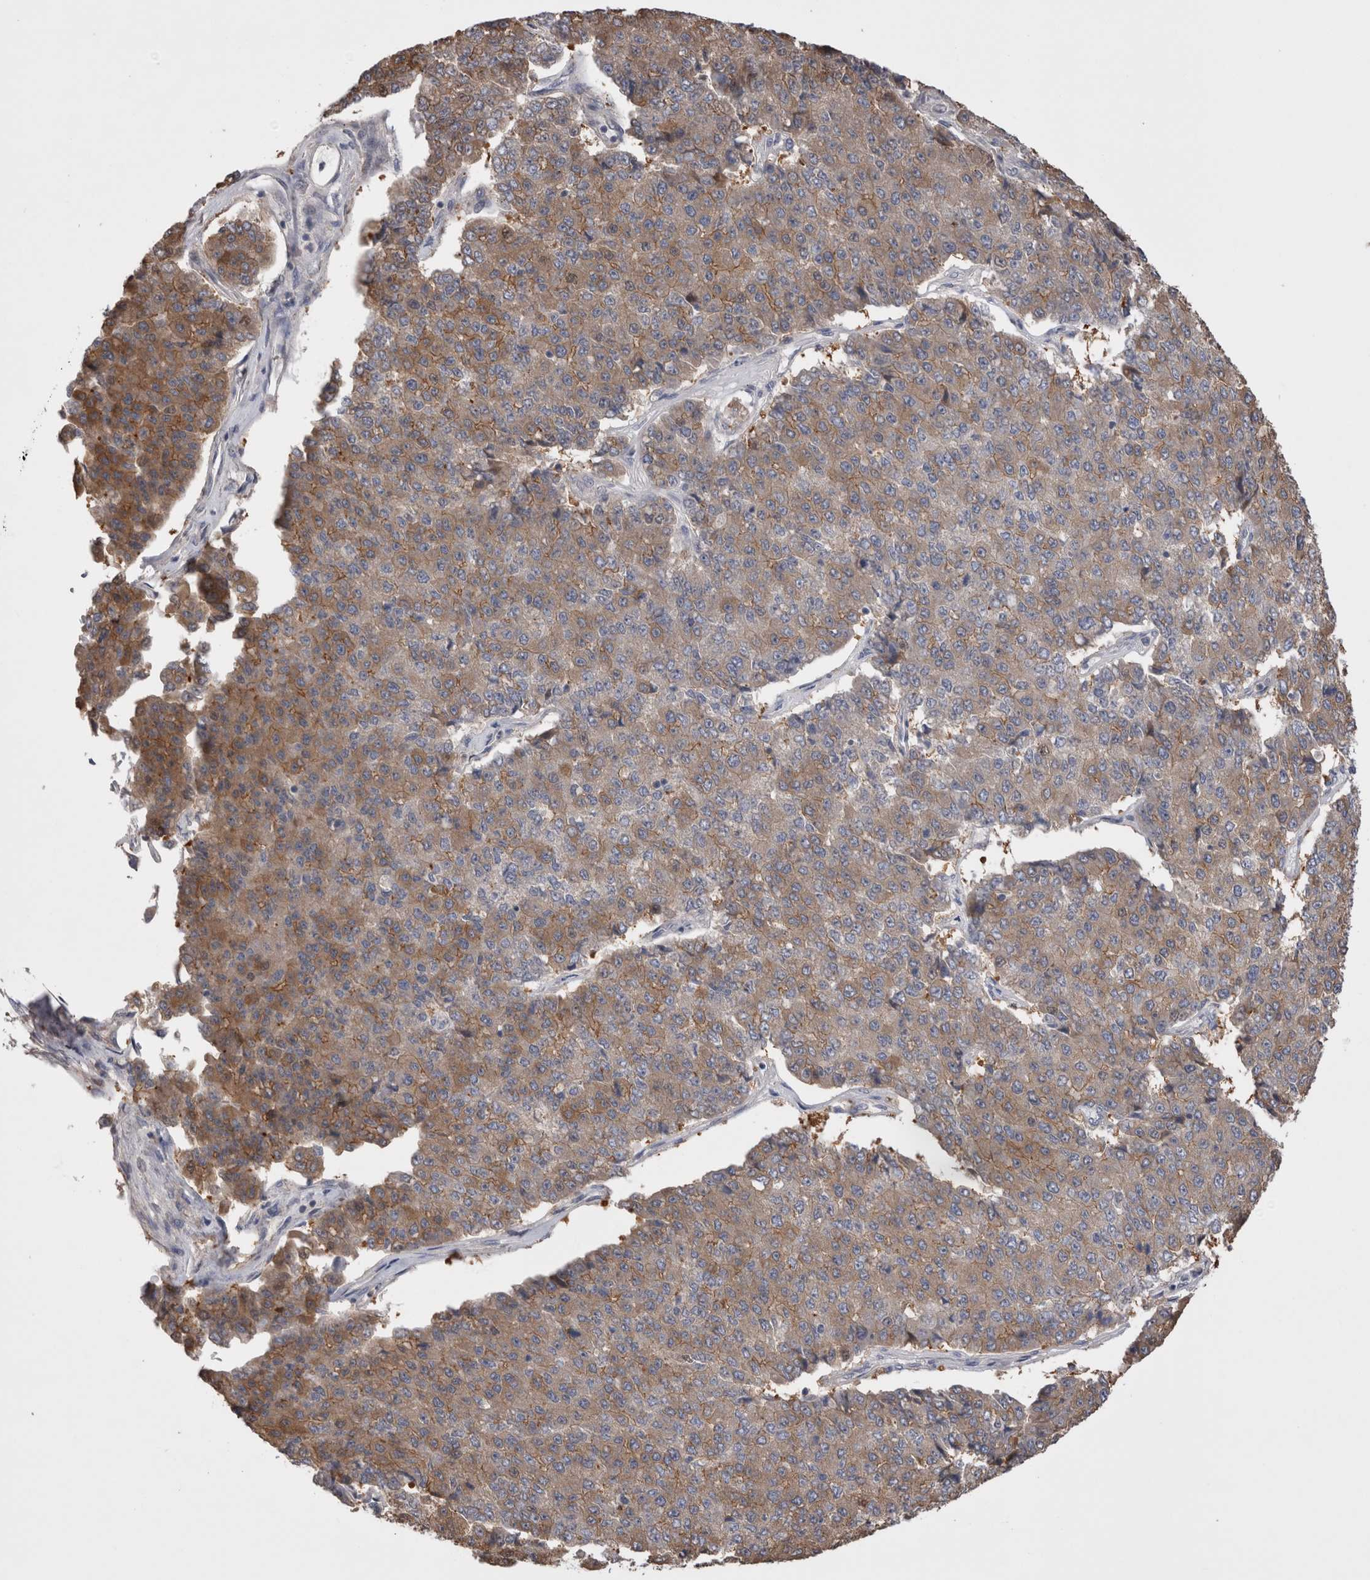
{"staining": {"intensity": "moderate", "quantity": ">75%", "location": "cytoplasmic/membranous"}, "tissue": "pancreatic cancer", "cell_type": "Tumor cells", "image_type": "cancer", "snomed": [{"axis": "morphology", "description": "Adenocarcinoma, NOS"}, {"axis": "topography", "description": "Pancreas"}], "caption": "IHC staining of pancreatic cancer, which demonstrates medium levels of moderate cytoplasmic/membranous staining in approximately >75% of tumor cells indicating moderate cytoplasmic/membranous protein expression. The staining was performed using DAB (3,3'-diaminobenzidine) (brown) for protein detection and nuclei were counterstained in hematoxylin (blue).", "gene": "OTOR", "patient": {"sex": "male", "age": 50}}